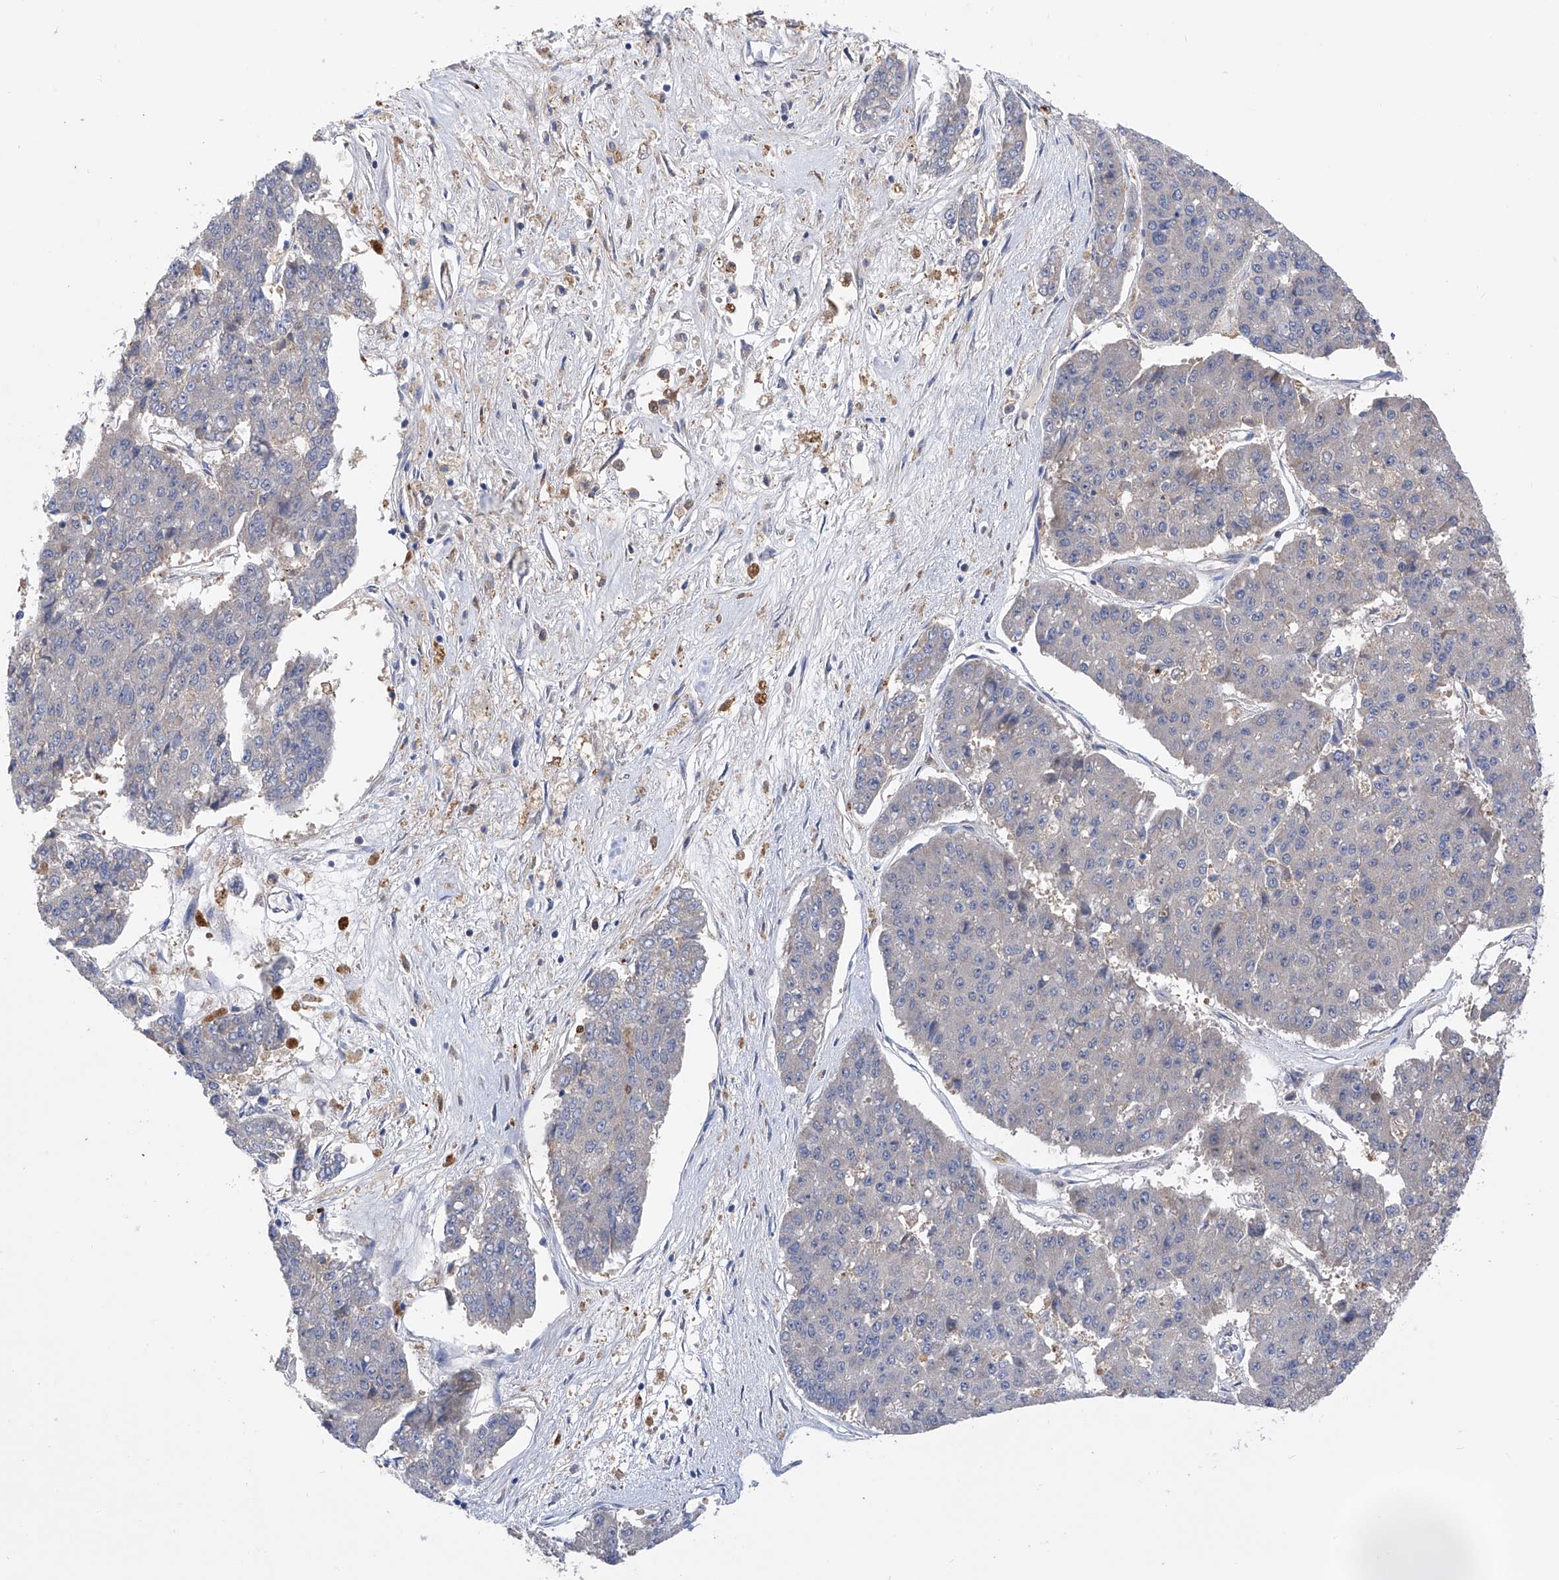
{"staining": {"intensity": "negative", "quantity": "none", "location": "none"}, "tissue": "pancreatic cancer", "cell_type": "Tumor cells", "image_type": "cancer", "snomed": [{"axis": "morphology", "description": "Adenocarcinoma, NOS"}, {"axis": "topography", "description": "Pancreas"}], "caption": "Immunohistochemistry (IHC) of adenocarcinoma (pancreatic) displays no staining in tumor cells.", "gene": "SPATA20", "patient": {"sex": "male", "age": 50}}